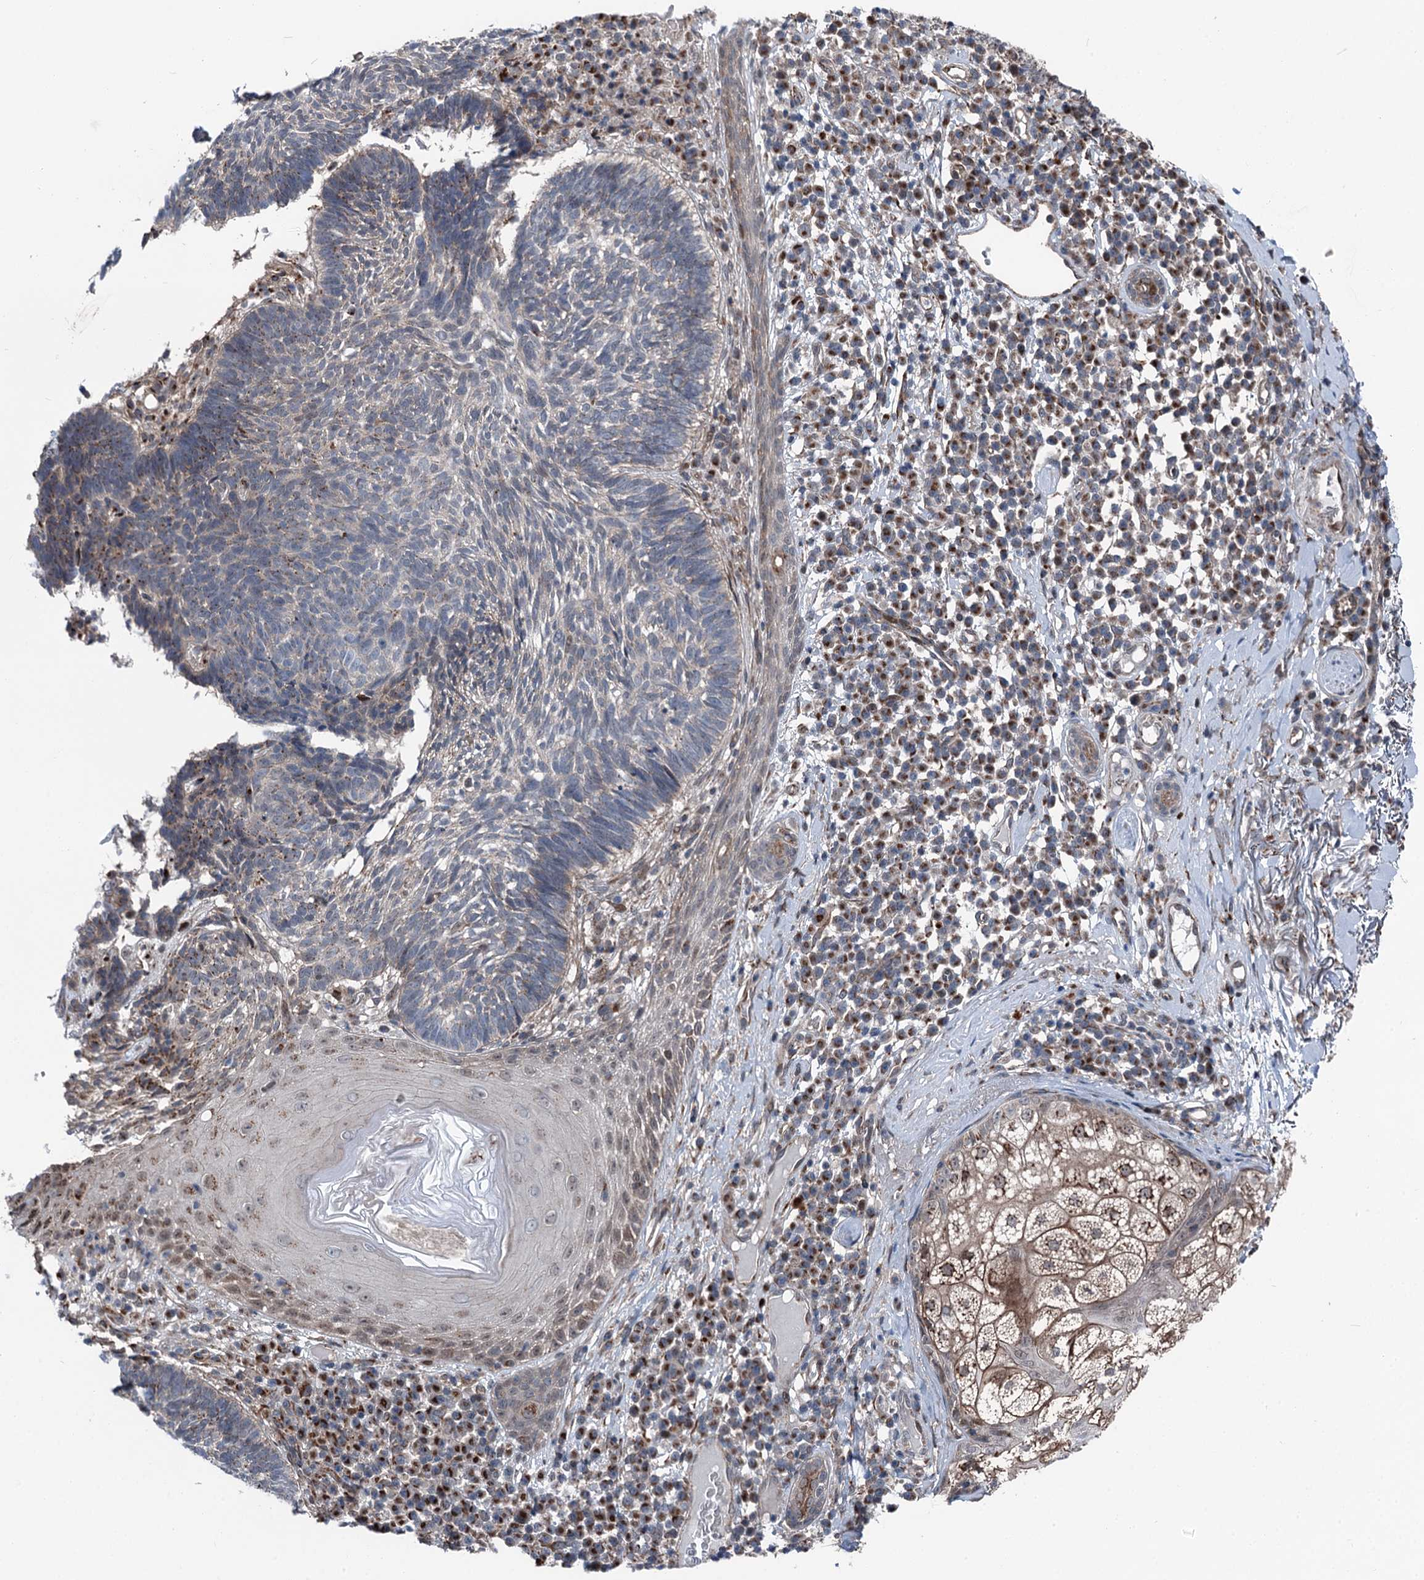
{"staining": {"intensity": "negative", "quantity": "none", "location": "none"}, "tissue": "skin cancer", "cell_type": "Tumor cells", "image_type": "cancer", "snomed": [{"axis": "morphology", "description": "Basal cell carcinoma"}, {"axis": "topography", "description": "Skin"}], "caption": "There is no significant staining in tumor cells of skin cancer. (DAB (3,3'-diaminobenzidine) immunohistochemistry (IHC) with hematoxylin counter stain).", "gene": "POLR1D", "patient": {"sex": "male", "age": 88}}